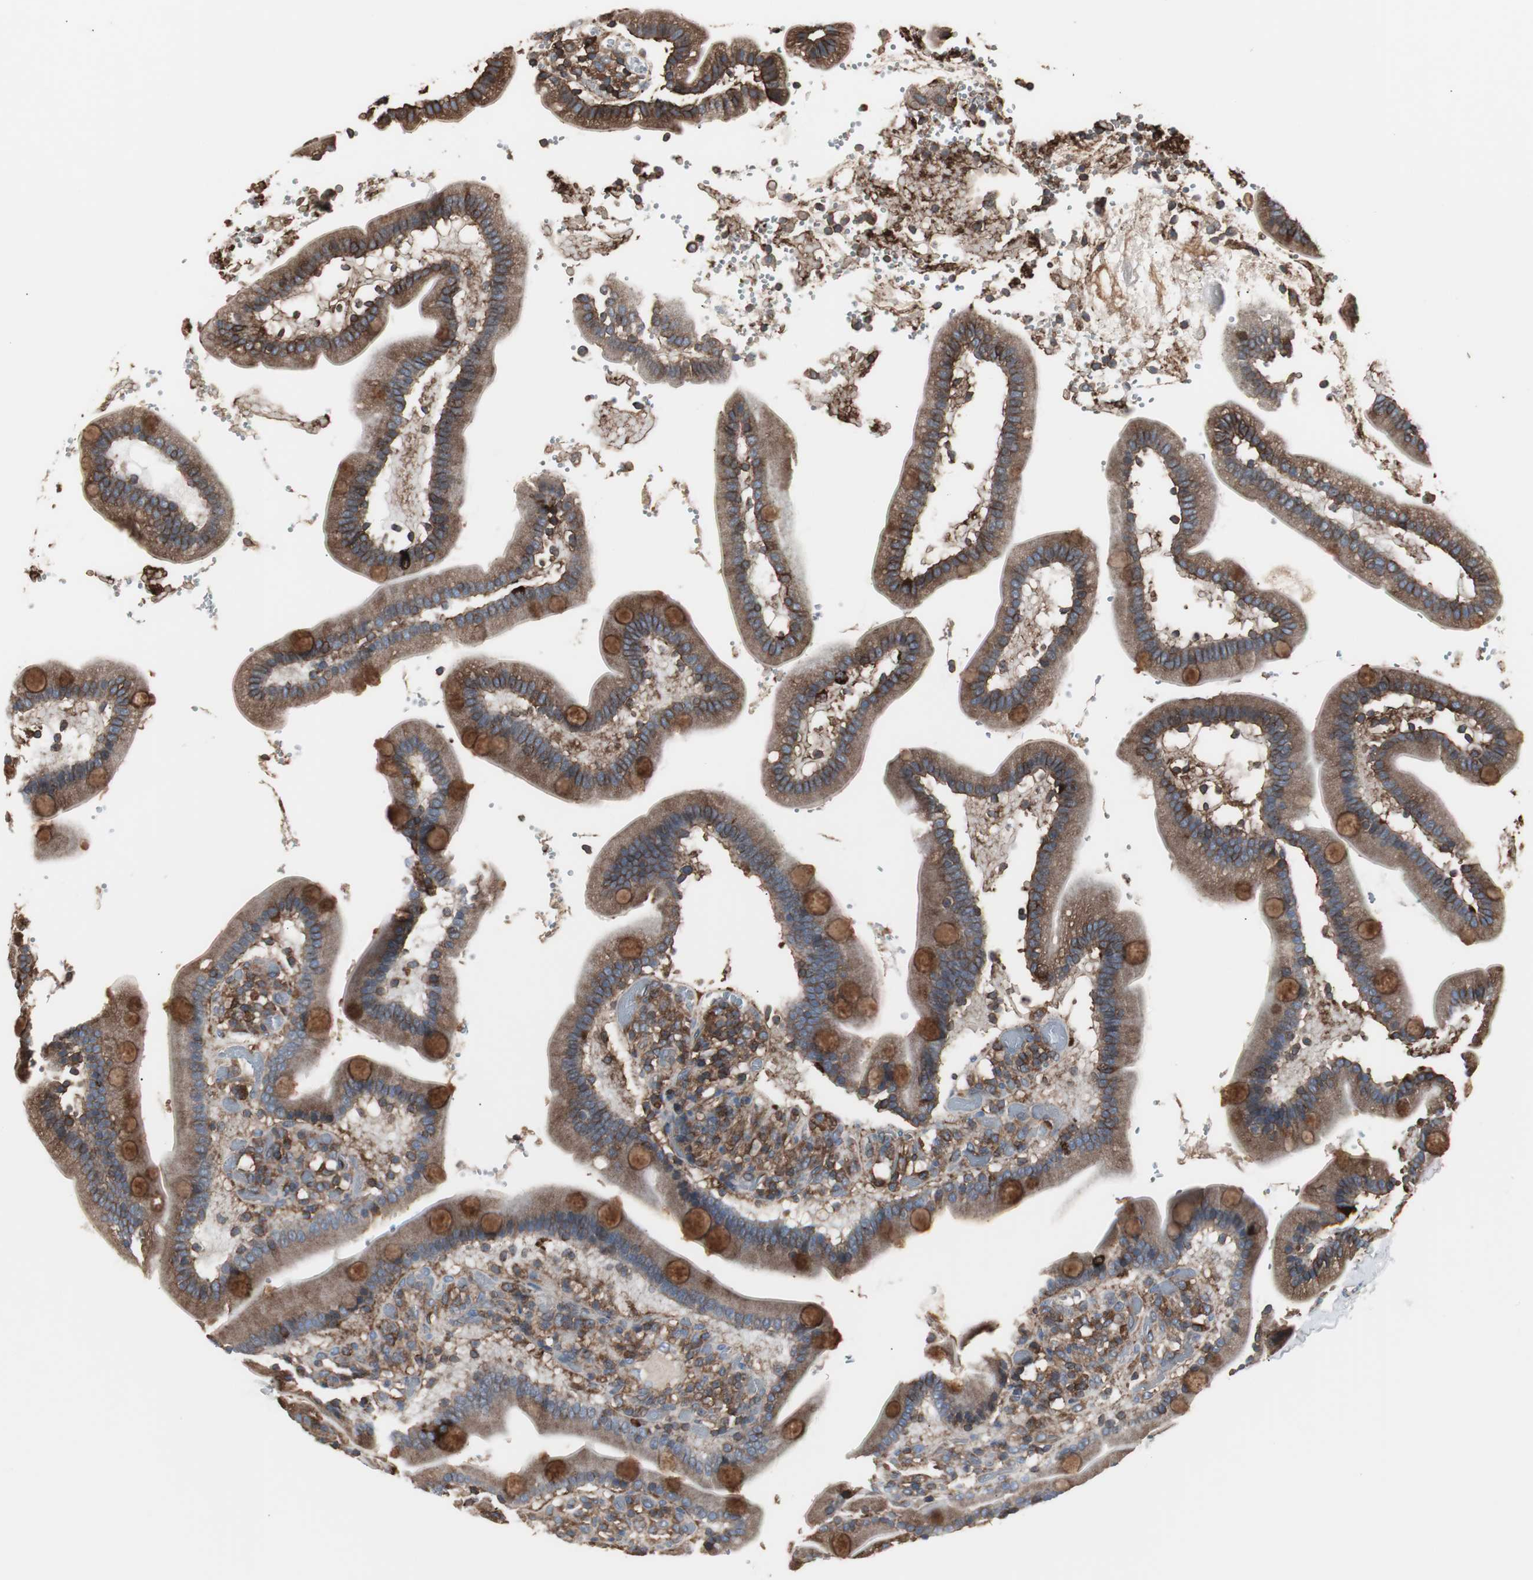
{"staining": {"intensity": "strong", "quantity": ">75%", "location": "cytoplasmic/membranous"}, "tissue": "duodenum", "cell_type": "Glandular cells", "image_type": "normal", "snomed": [{"axis": "morphology", "description": "Normal tissue, NOS"}, {"axis": "topography", "description": "Duodenum"}], "caption": "IHC (DAB) staining of unremarkable duodenum reveals strong cytoplasmic/membranous protein staining in about >75% of glandular cells.", "gene": "B2M", "patient": {"sex": "male", "age": 66}}